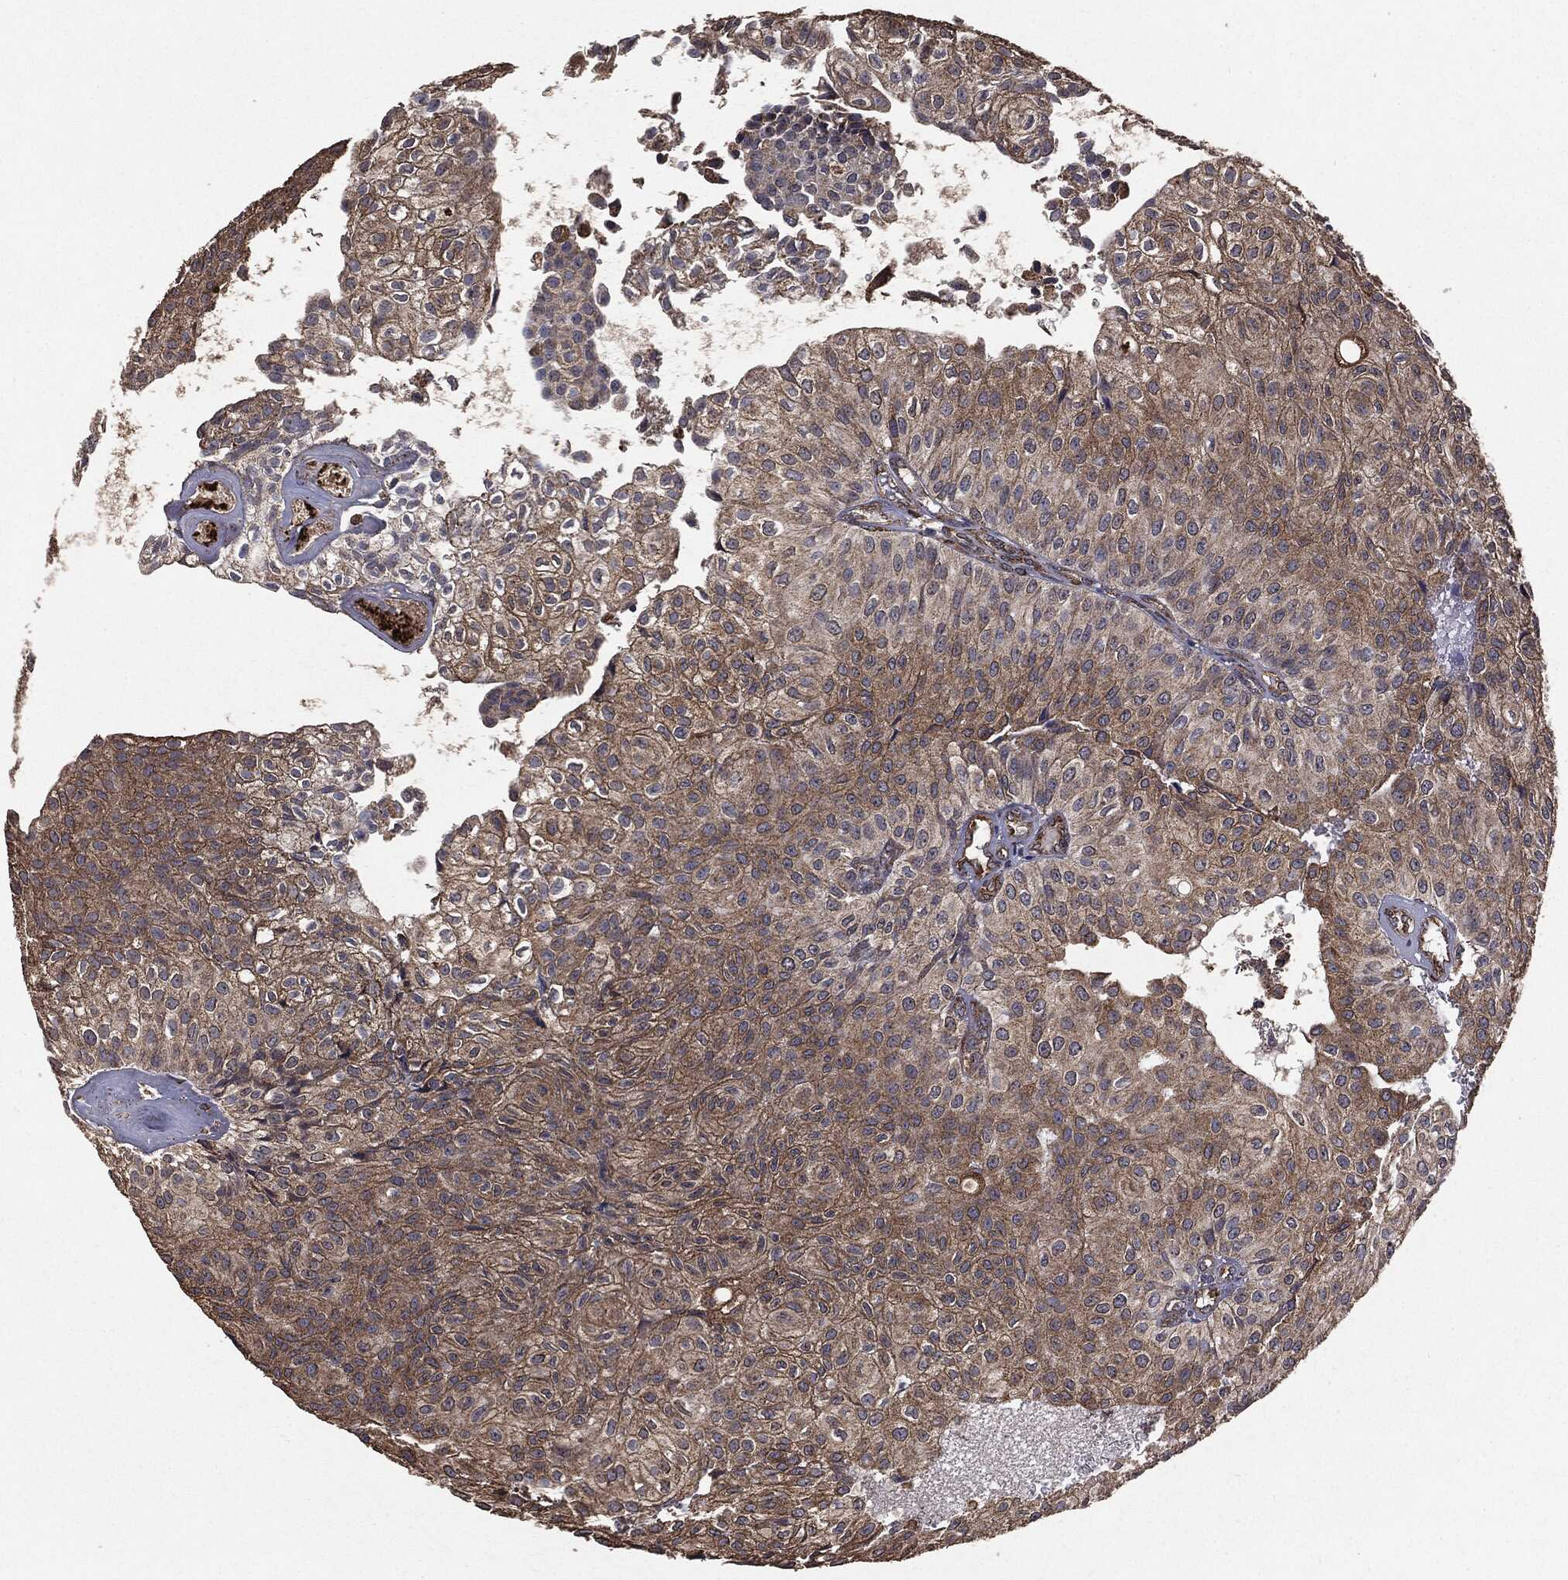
{"staining": {"intensity": "moderate", "quantity": "25%-75%", "location": "cytoplasmic/membranous"}, "tissue": "urothelial cancer", "cell_type": "Tumor cells", "image_type": "cancer", "snomed": [{"axis": "morphology", "description": "Urothelial carcinoma, Low grade"}, {"axis": "topography", "description": "Urinary bladder"}], "caption": "IHC photomicrograph of neoplastic tissue: human urothelial carcinoma (low-grade) stained using IHC shows medium levels of moderate protein expression localized specifically in the cytoplasmic/membranous of tumor cells, appearing as a cytoplasmic/membranous brown color.", "gene": "MTOR", "patient": {"sex": "male", "age": 89}}